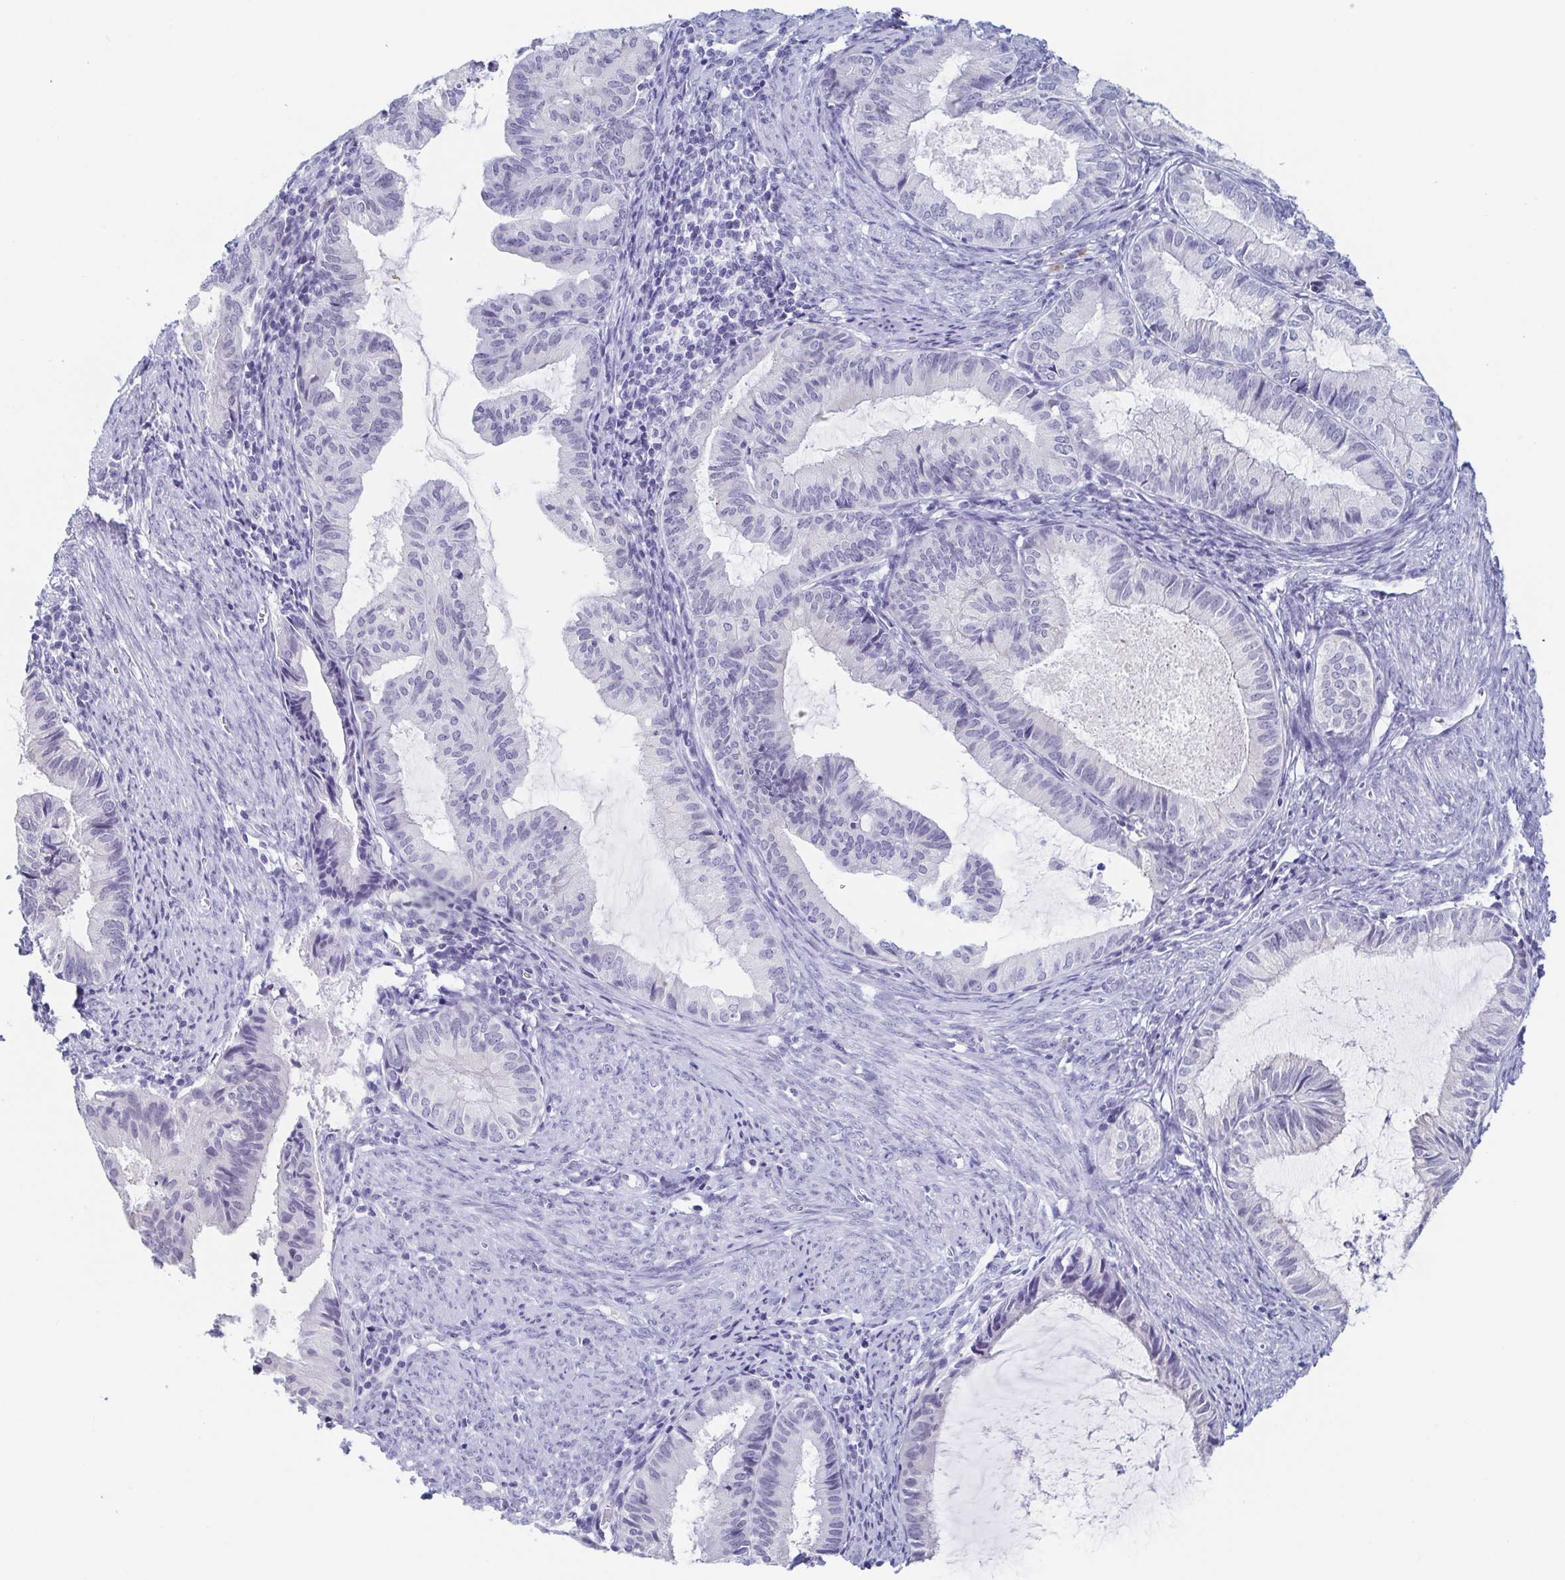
{"staining": {"intensity": "negative", "quantity": "none", "location": "none"}, "tissue": "endometrial cancer", "cell_type": "Tumor cells", "image_type": "cancer", "snomed": [{"axis": "morphology", "description": "Adenocarcinoma, NOS"}, {"axis": "topography", "description": "Endometrium"}], "caption": "This is a image of IHC staining of endometrial cancer, which shows no expression in tumor cells.", "gene": "REG4", "patient": {"sex": "female", "age": 86}}